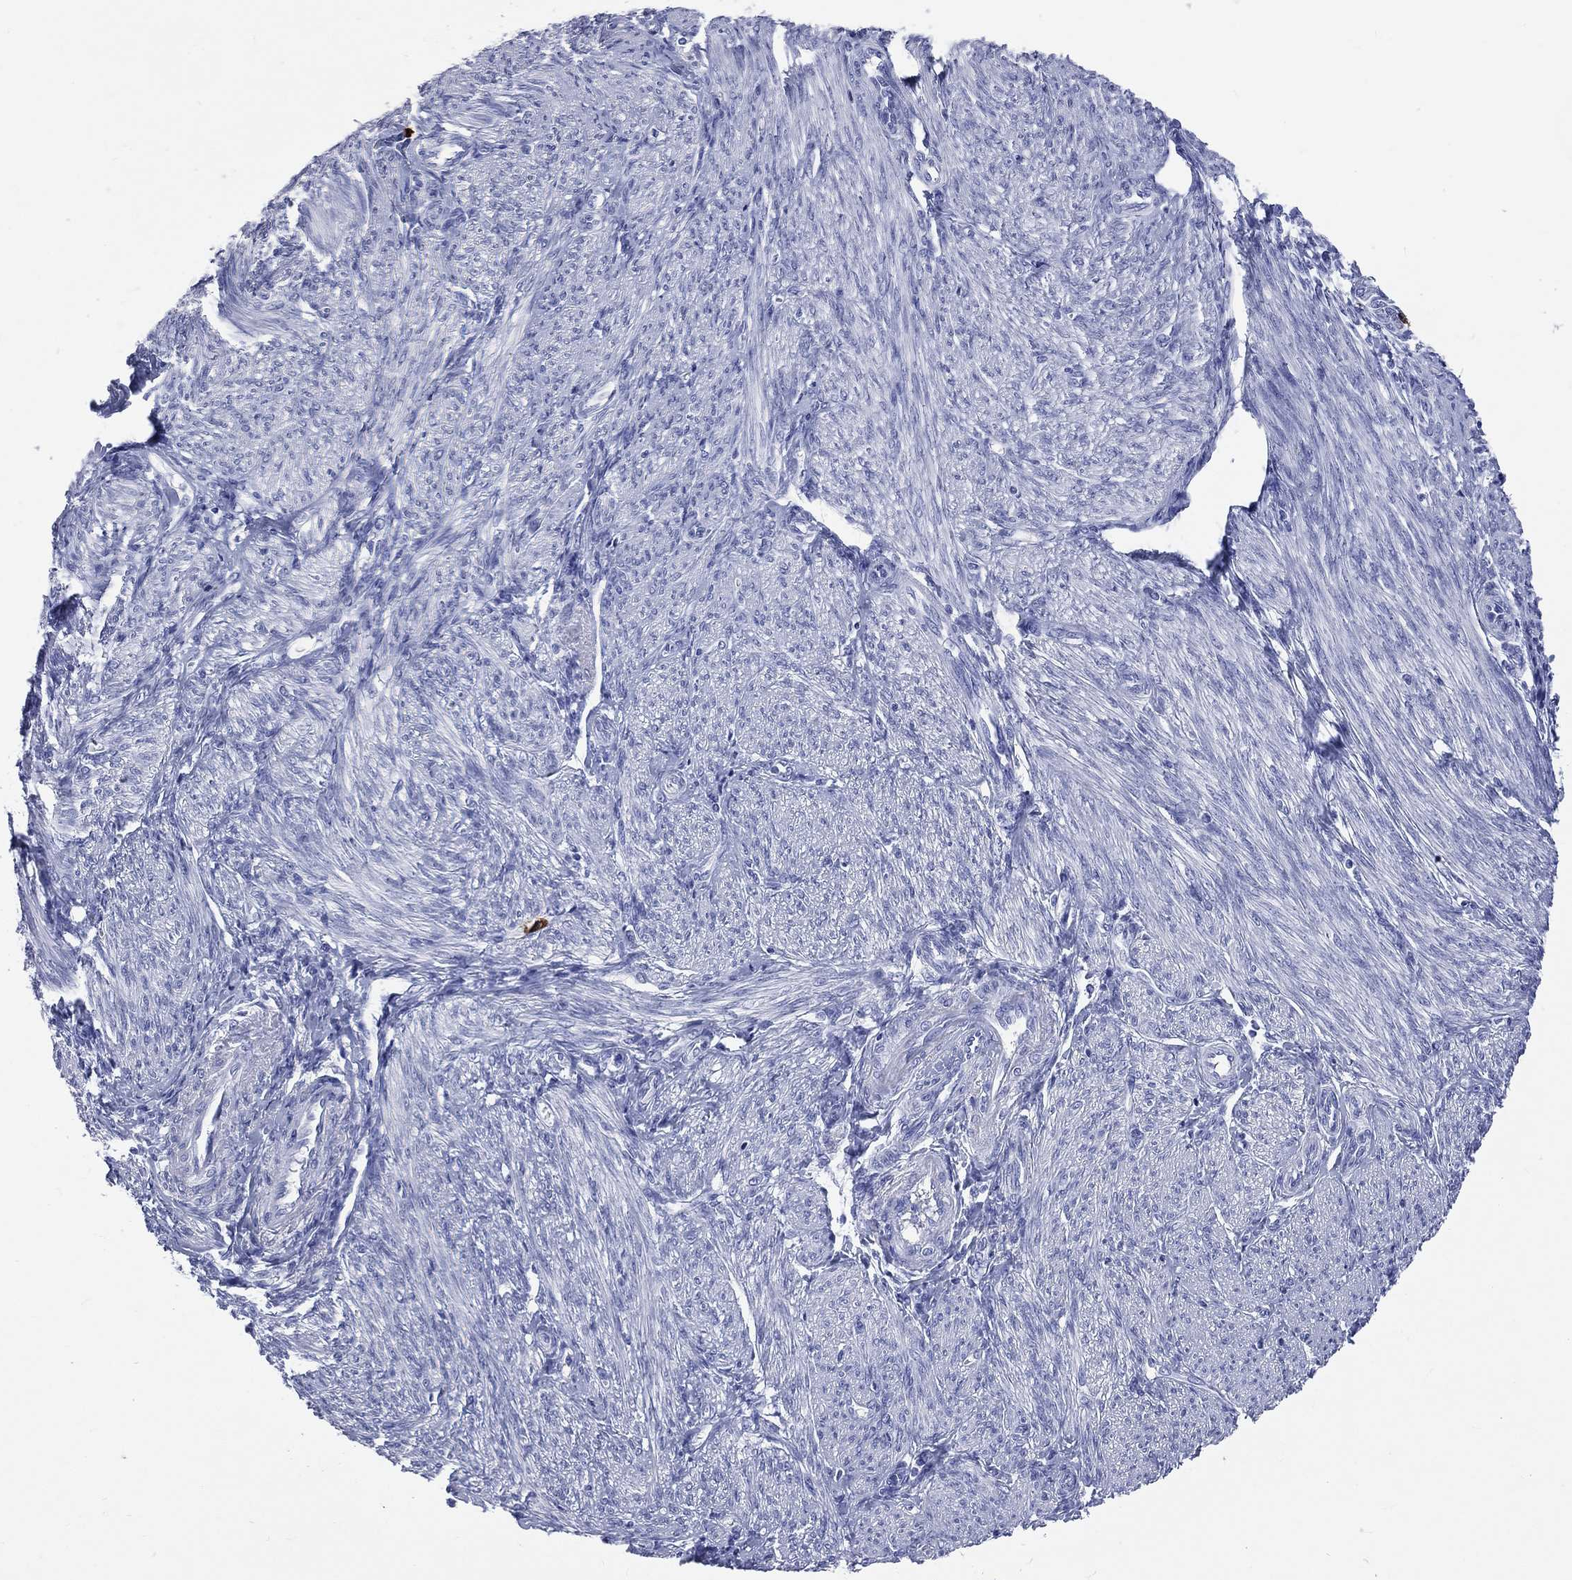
{"staining": {"intensity": "negative", "quantity": "none", "location": "none"}, "tissue": "endometrial cancer", "cell_type": "Tumor cells", "image_type": "cancer", "snomed": [{"axis": "morphology", "description": "Adenocarcinoma, NOS"}, {"axis": "topography", "description": "Endometrium"}], "caption": "Immunohistochemical staining of human endometrial adenocarcinoma displays no significant positivity in tumor cells. (DAB immunohistochemistry, high magnification).", "gene": "PGLYRP1", "patient": {"sex": "female", "age": 68}}